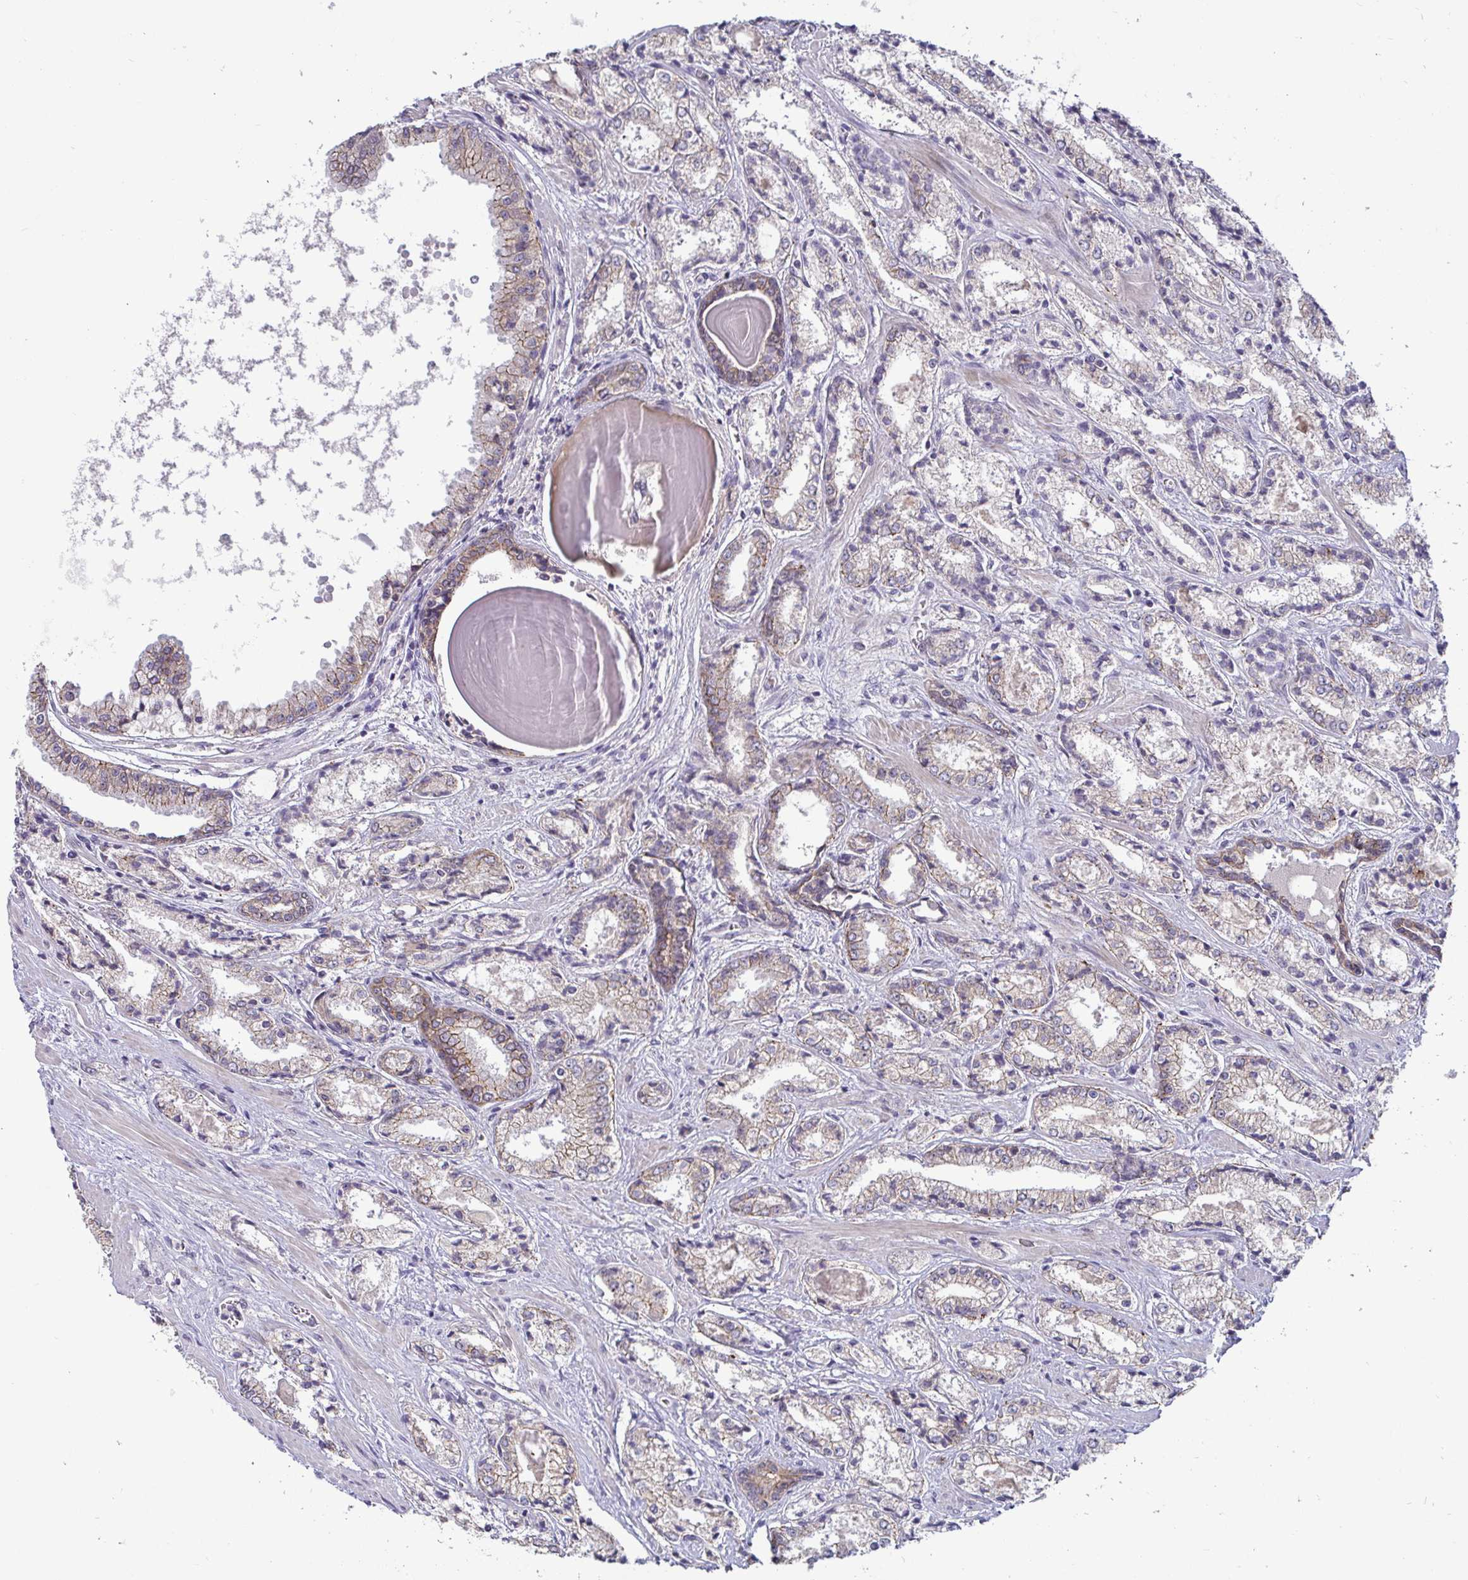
{"staining": {"intensity": "moderate", "quantity": "25%-75%", "location": "cytoplasmic/membranous"}, "tissue": "prostate cancer", "cell_type": "Tumor cells", "image_type": "cancer", "snomed": [{"axis": "morphology", "description": "Adenocarcinoma, High grade"}, {"axis": "topography", "description": "Prostate"}], "caption": "Tumor cells exhibit medium levels of moderate cytoplasmic/membranous positivity in approximately 25%-75% of cells in prostate cancer (high-grade adenocarcinoma).", "gene": "GSTM1", "patient": {"sex": "male", "age": 64}}